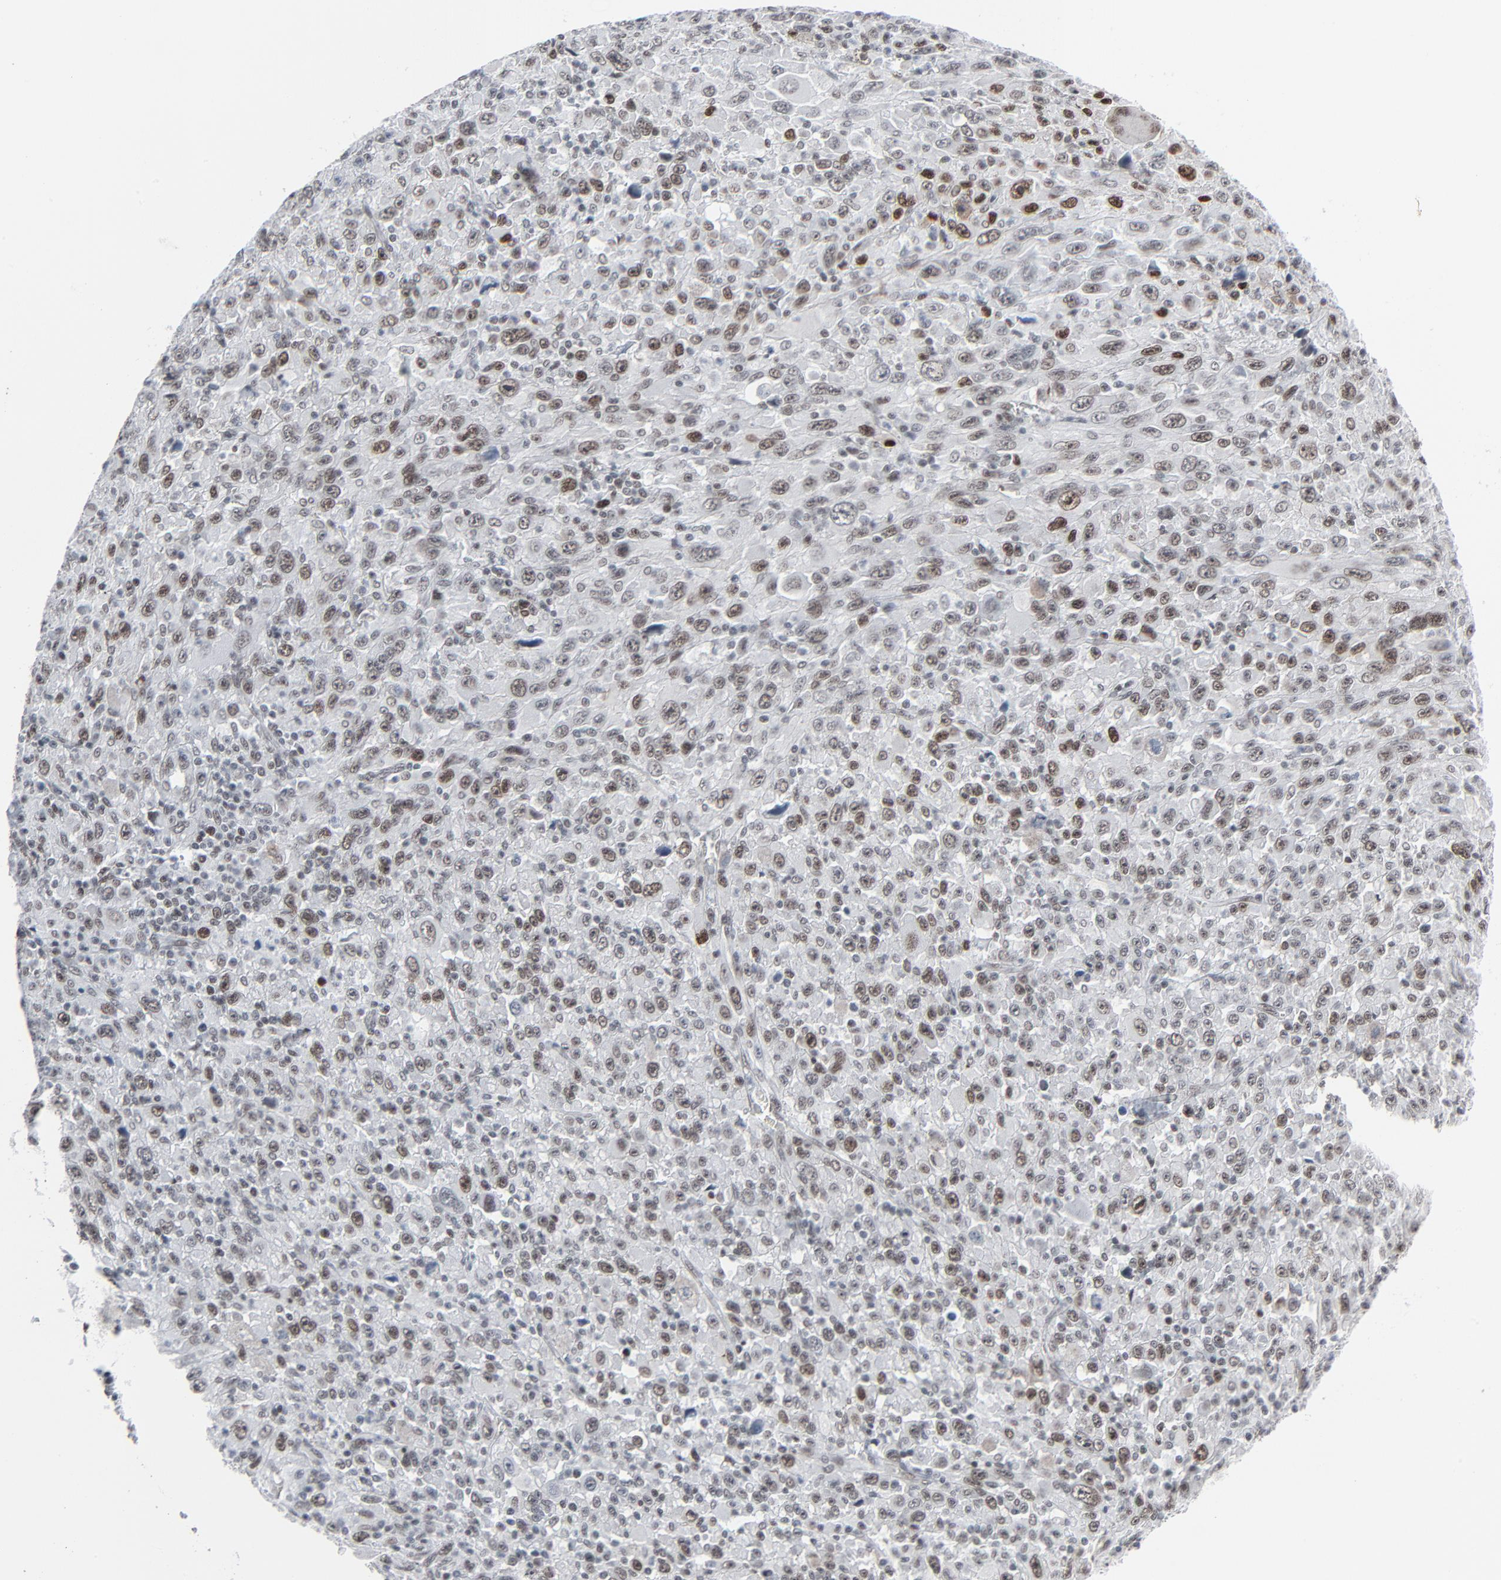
{"staining": {"intensity": "moderate", "quantity": "25%-75%", "location": "nuclear"}, "tissue": "melanoma", "cell_type": "Tumor cells", "image_type": "cancer", "snomed": [{"axis": "morphology", "description": "Malignant melanoma, Metastatic site"}, {"axis": "topography", "description": "Skin"}], "caption": "Melanoma stained for a protein demonstrates moderate nuclear positivity in tumor cells. (DAB (3,3'-diaminobenzidine) = brown stain, brightfield microscopy at high magnification).", "gene": "FBXO28", "patient": {"sex": "female", "age": 56}}